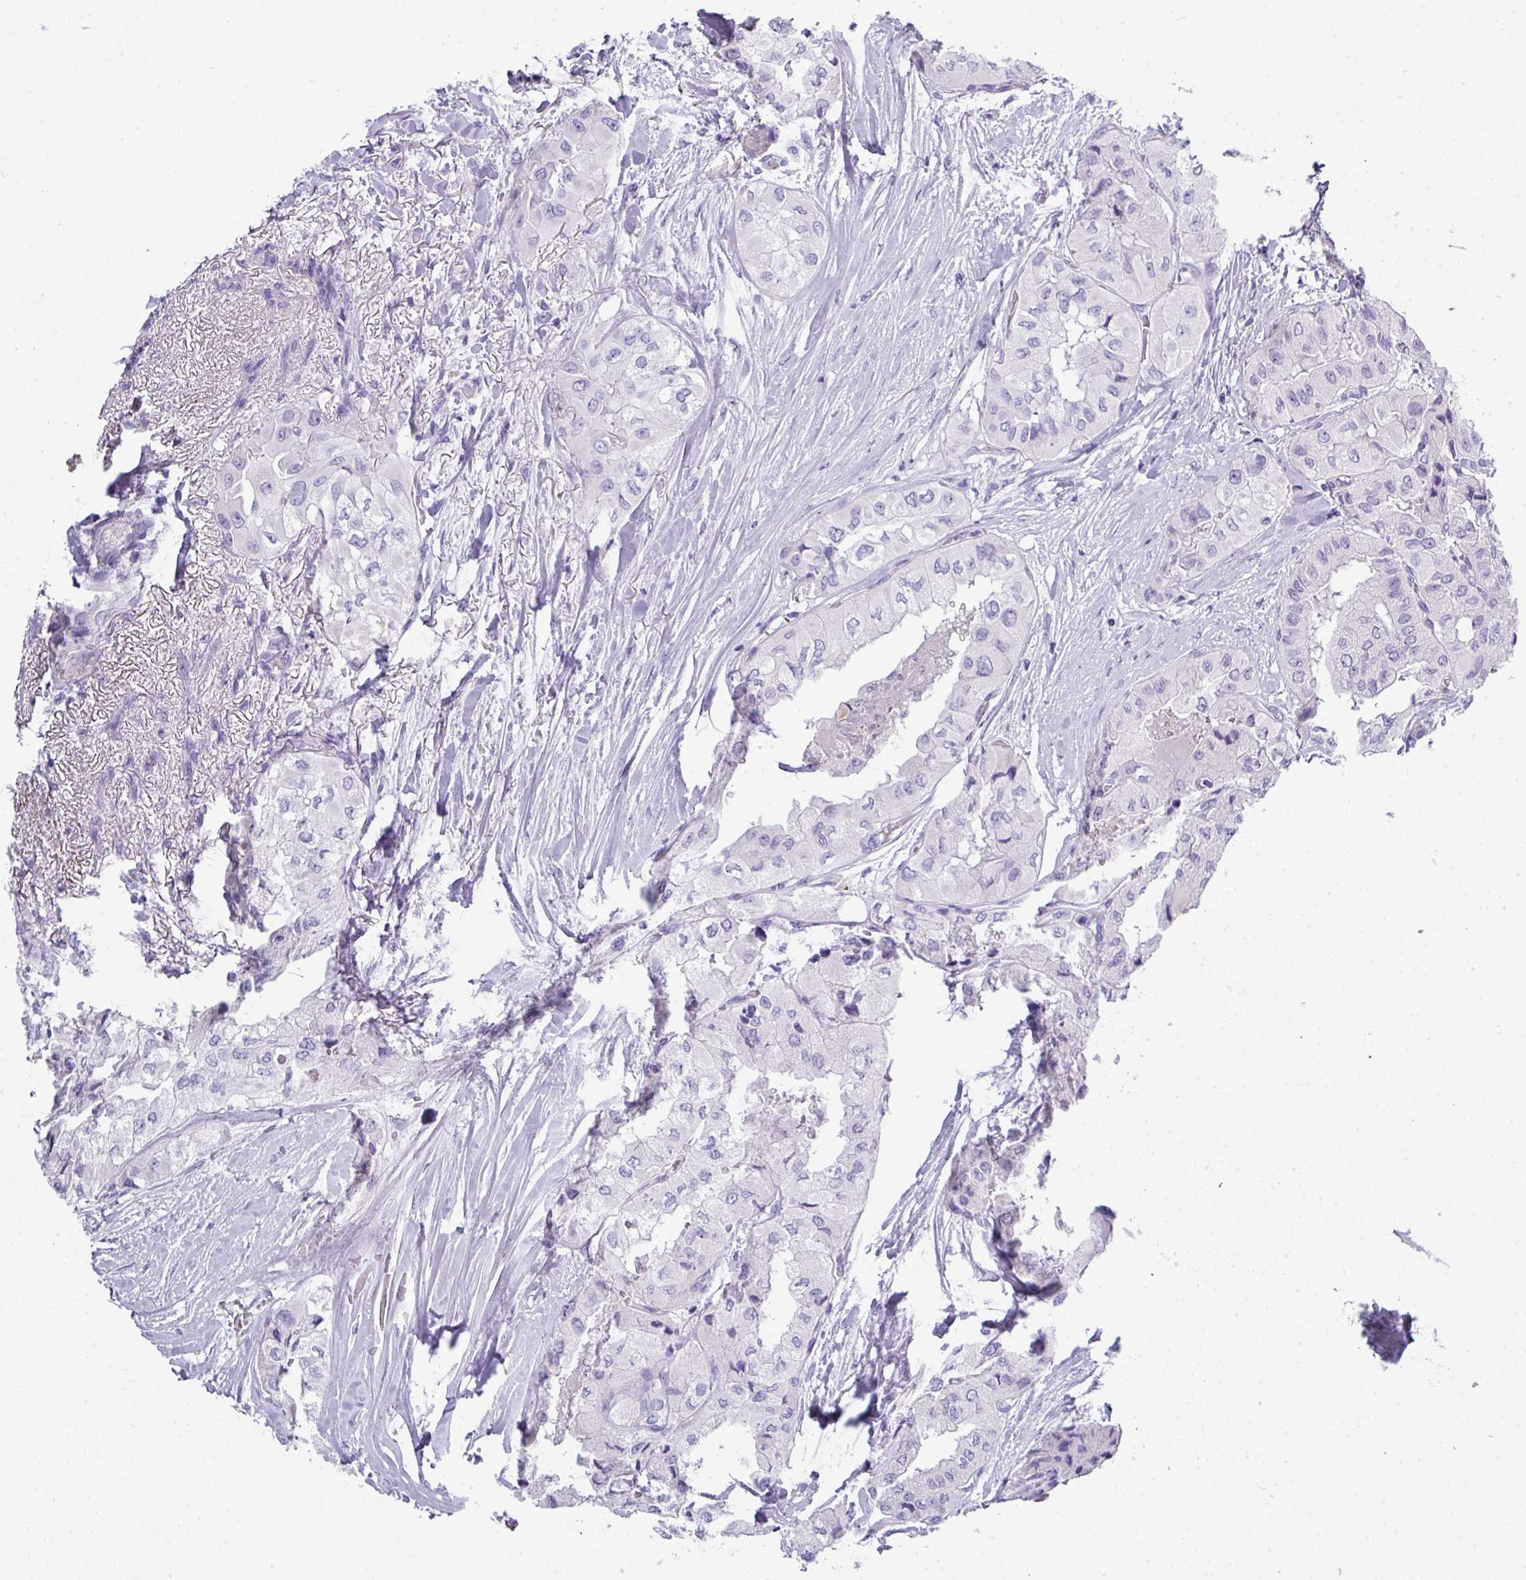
{"staining": {"intensity": "negative", "quantity": "none", "location": "none"}, "tissue": "thyroid cancer", "cell_type": "Tumor cells", "image_type": "cancer", "snomed": [{"axis": "morphology", "description": "Papillary adenocarcinoma, NOS"}, {"axis": "topography", "description": "Thyroid gland"}], "caption": "Papillary adenocarcinoma (thyroid) was stained to show a protein in brown. There is no significant staining in tumor cells.", "gene": "ZNF568", "patient": {"sex": "female", "age": 59}}